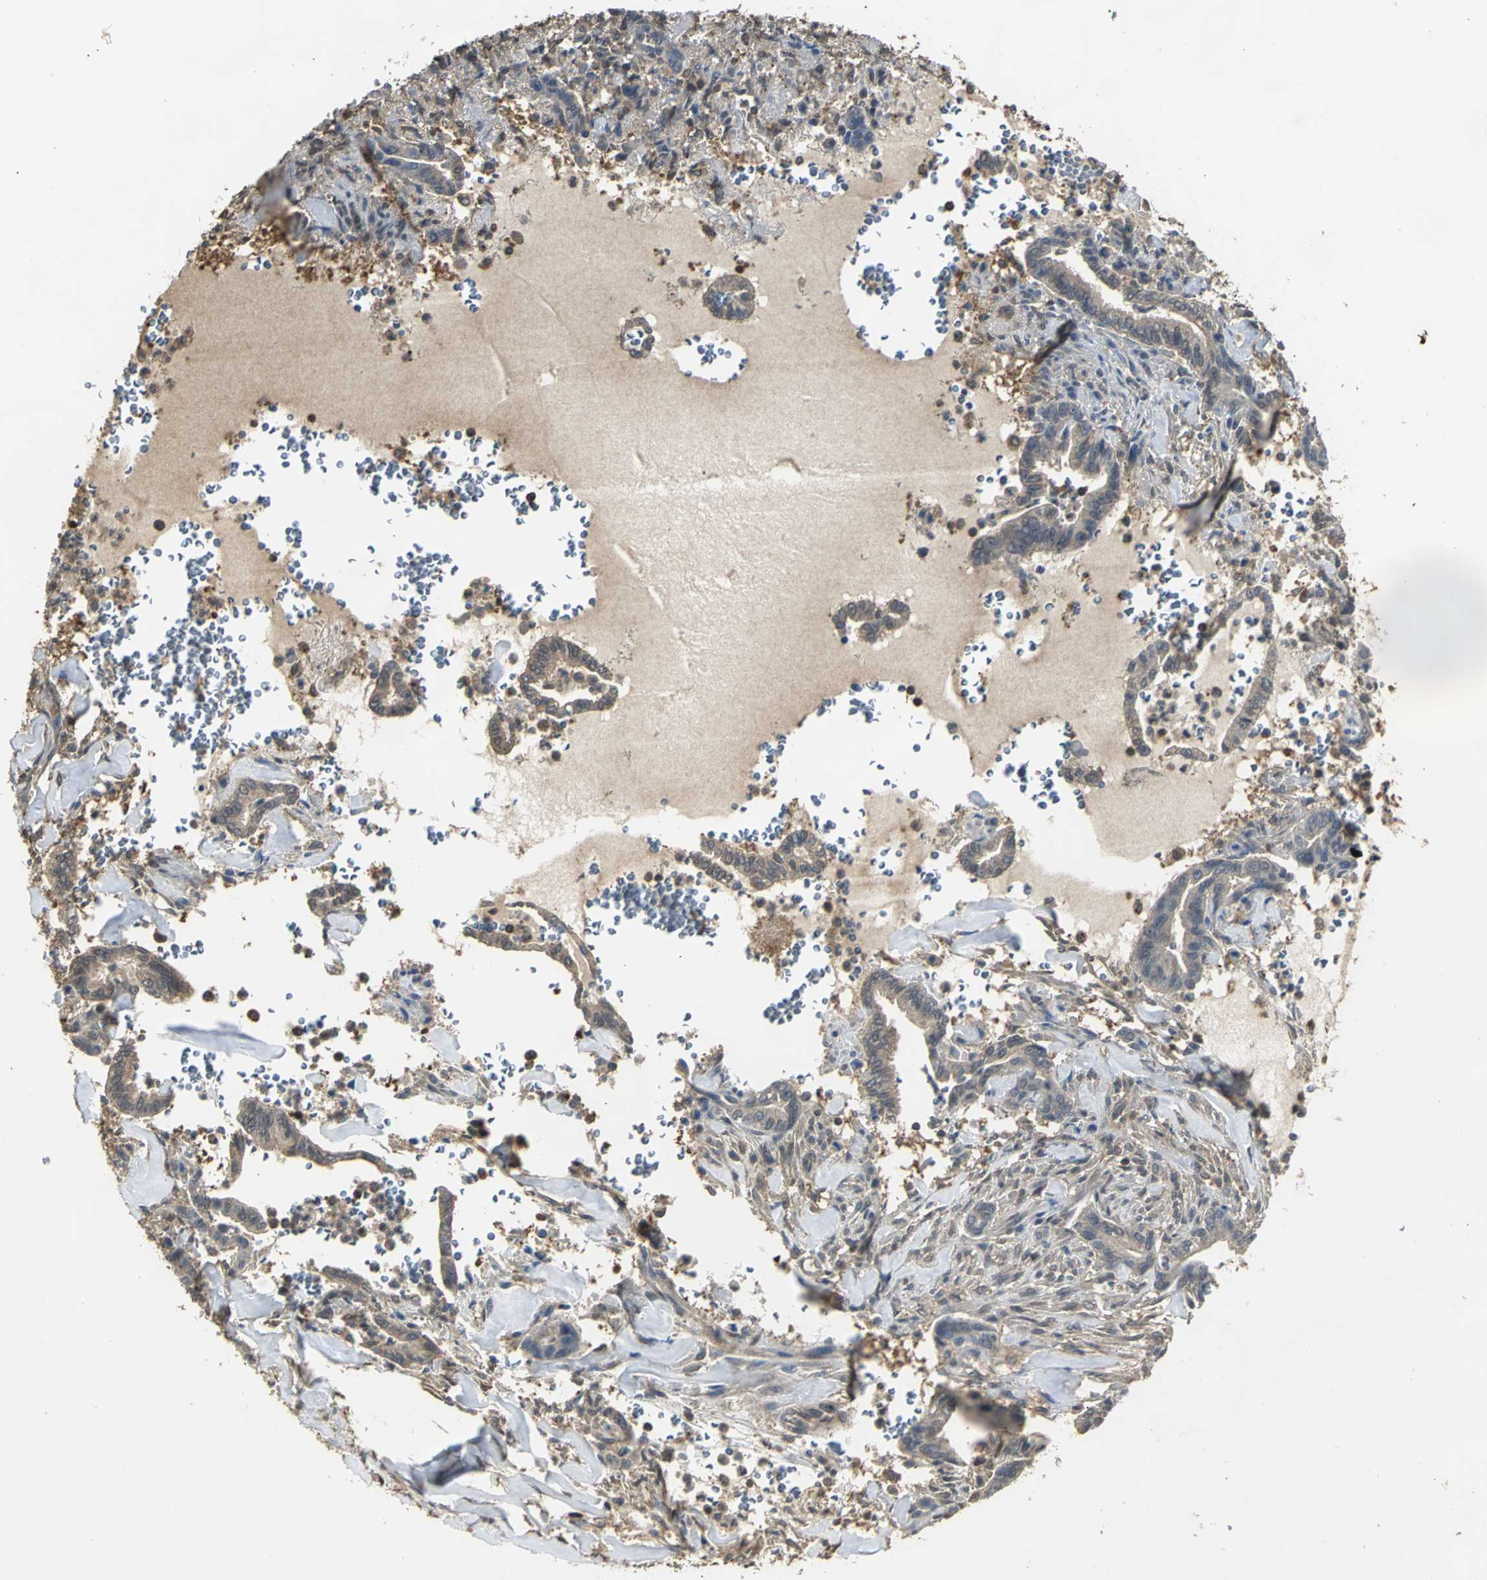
{"staining": {"intensity": "moderate", "quantity": ">75%", "location": "cytoplasmic/membranous"}, "tissue": "liver cancer", "cell_type": "Tumor cells", "image_type": "cancer", "snomed": [{"axis": "morphology", "description": "Cholangiocarcinoma"}, {"axis": "topography", "description": "Liver"}], "caption": "IHC staining of cholangiocarcinoma (liver), which displays medium levels of moderate cytoplasmic/membranous positivity in about >75% of tumor cells indicating moderate cytoplasmic/membranous protein staining. The staining was performed using DAB (brown) for protein detection and nuclei were counterstained in hematoxylin (blue).", "gene": "PARK7", "patient": {"sex": "female", "age": 67}}